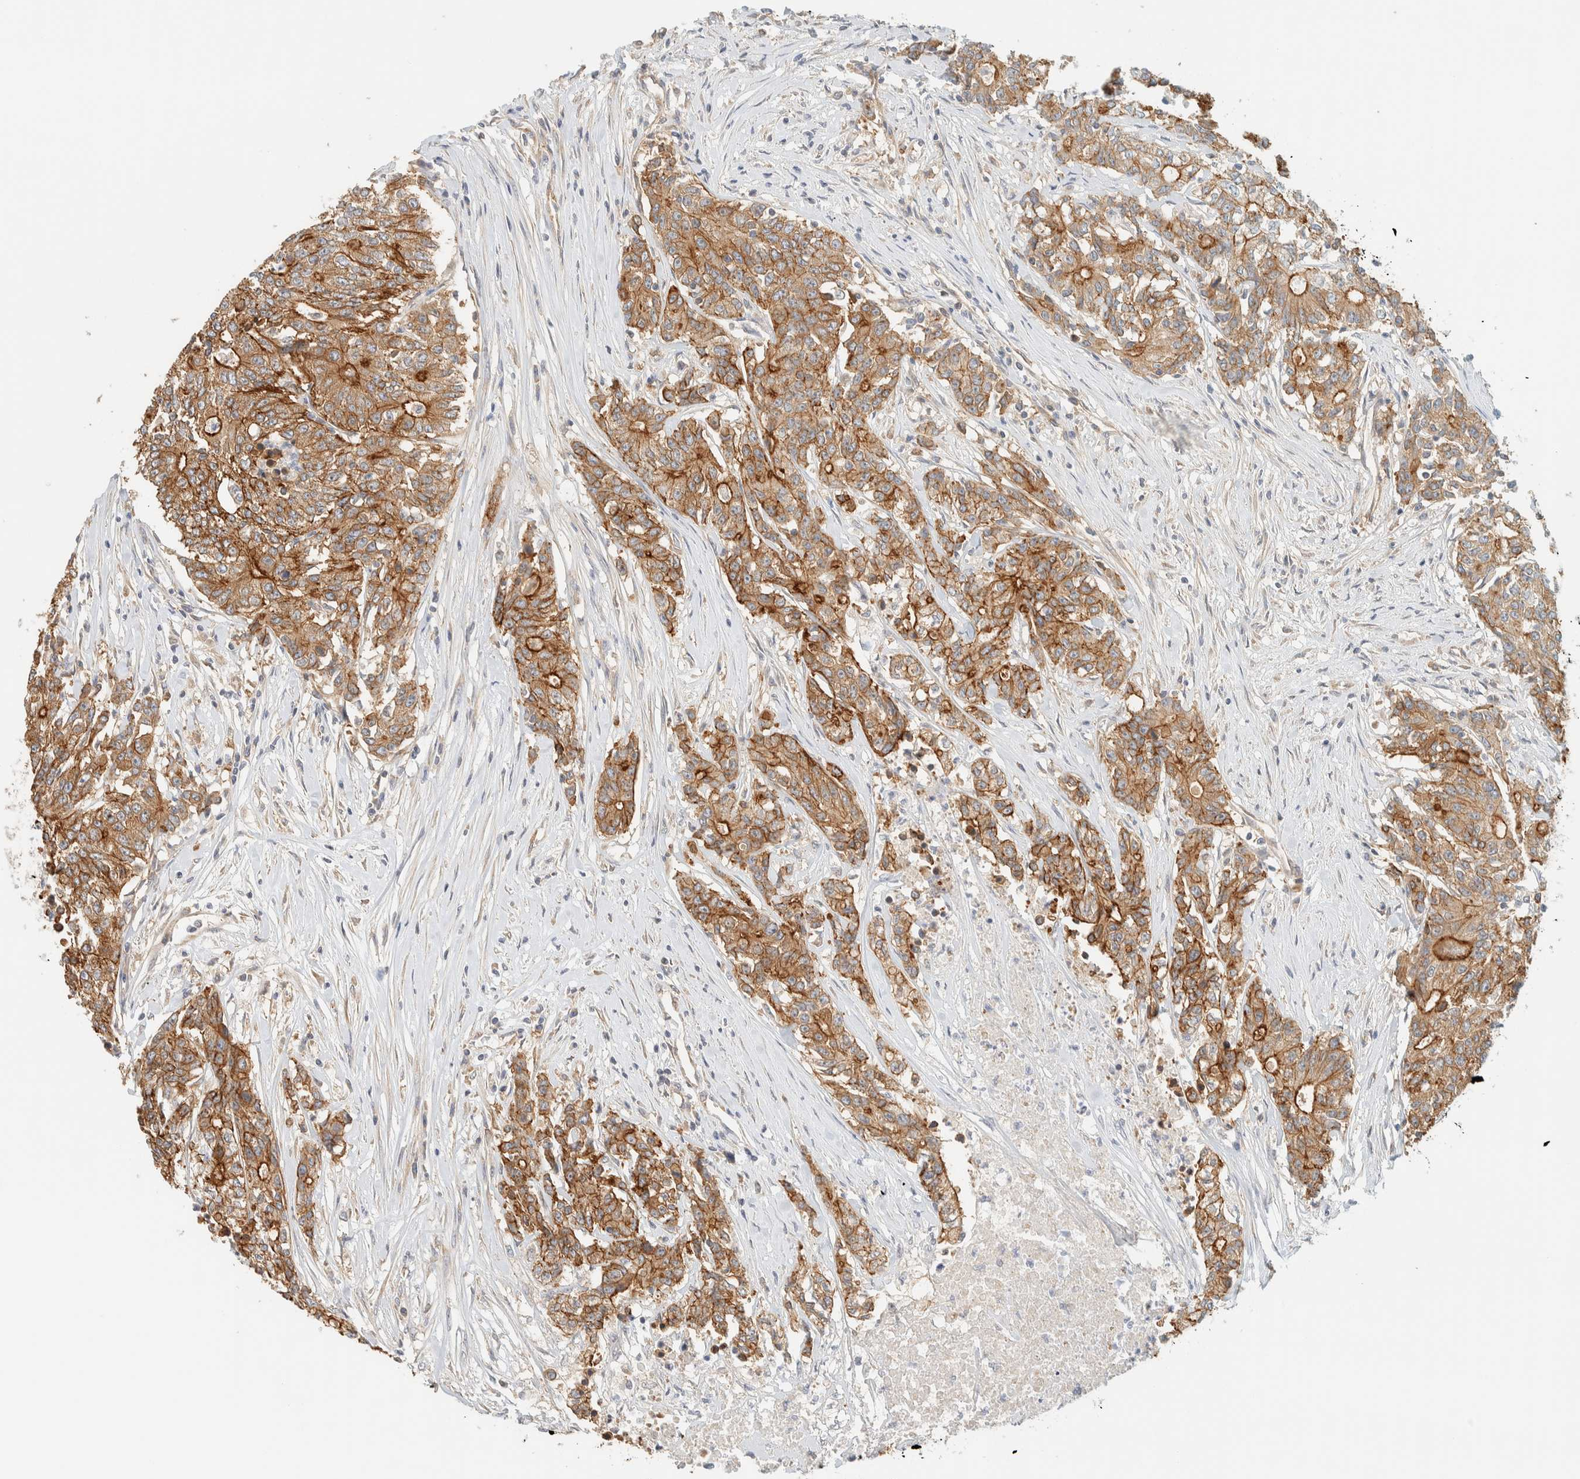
{"staining": {"intensity": "moderate", "quantity": ">75%", "location": "cytoplasmic/membranous"}, "tissue": "colorectal cancer", "cell_type": "Tumor cells", "image_type": "cancer", "snomed": [{"axis": "morphology", "description": "Adenocarcinoma, NOS"}, {"axis": "topography", "description": "Colon"}], "caption": "The micrograph displays a brown stain indicating the presence of a protein in the cytoplasmic/membranous of tumor cells in colorectal adenocarcinoma. Immunohistochemistry (ihc) stains the protein in brown and the nuclei are stained blue.", "gene": "LIMA1", "patient": {"sex": "female", "age": 77}}